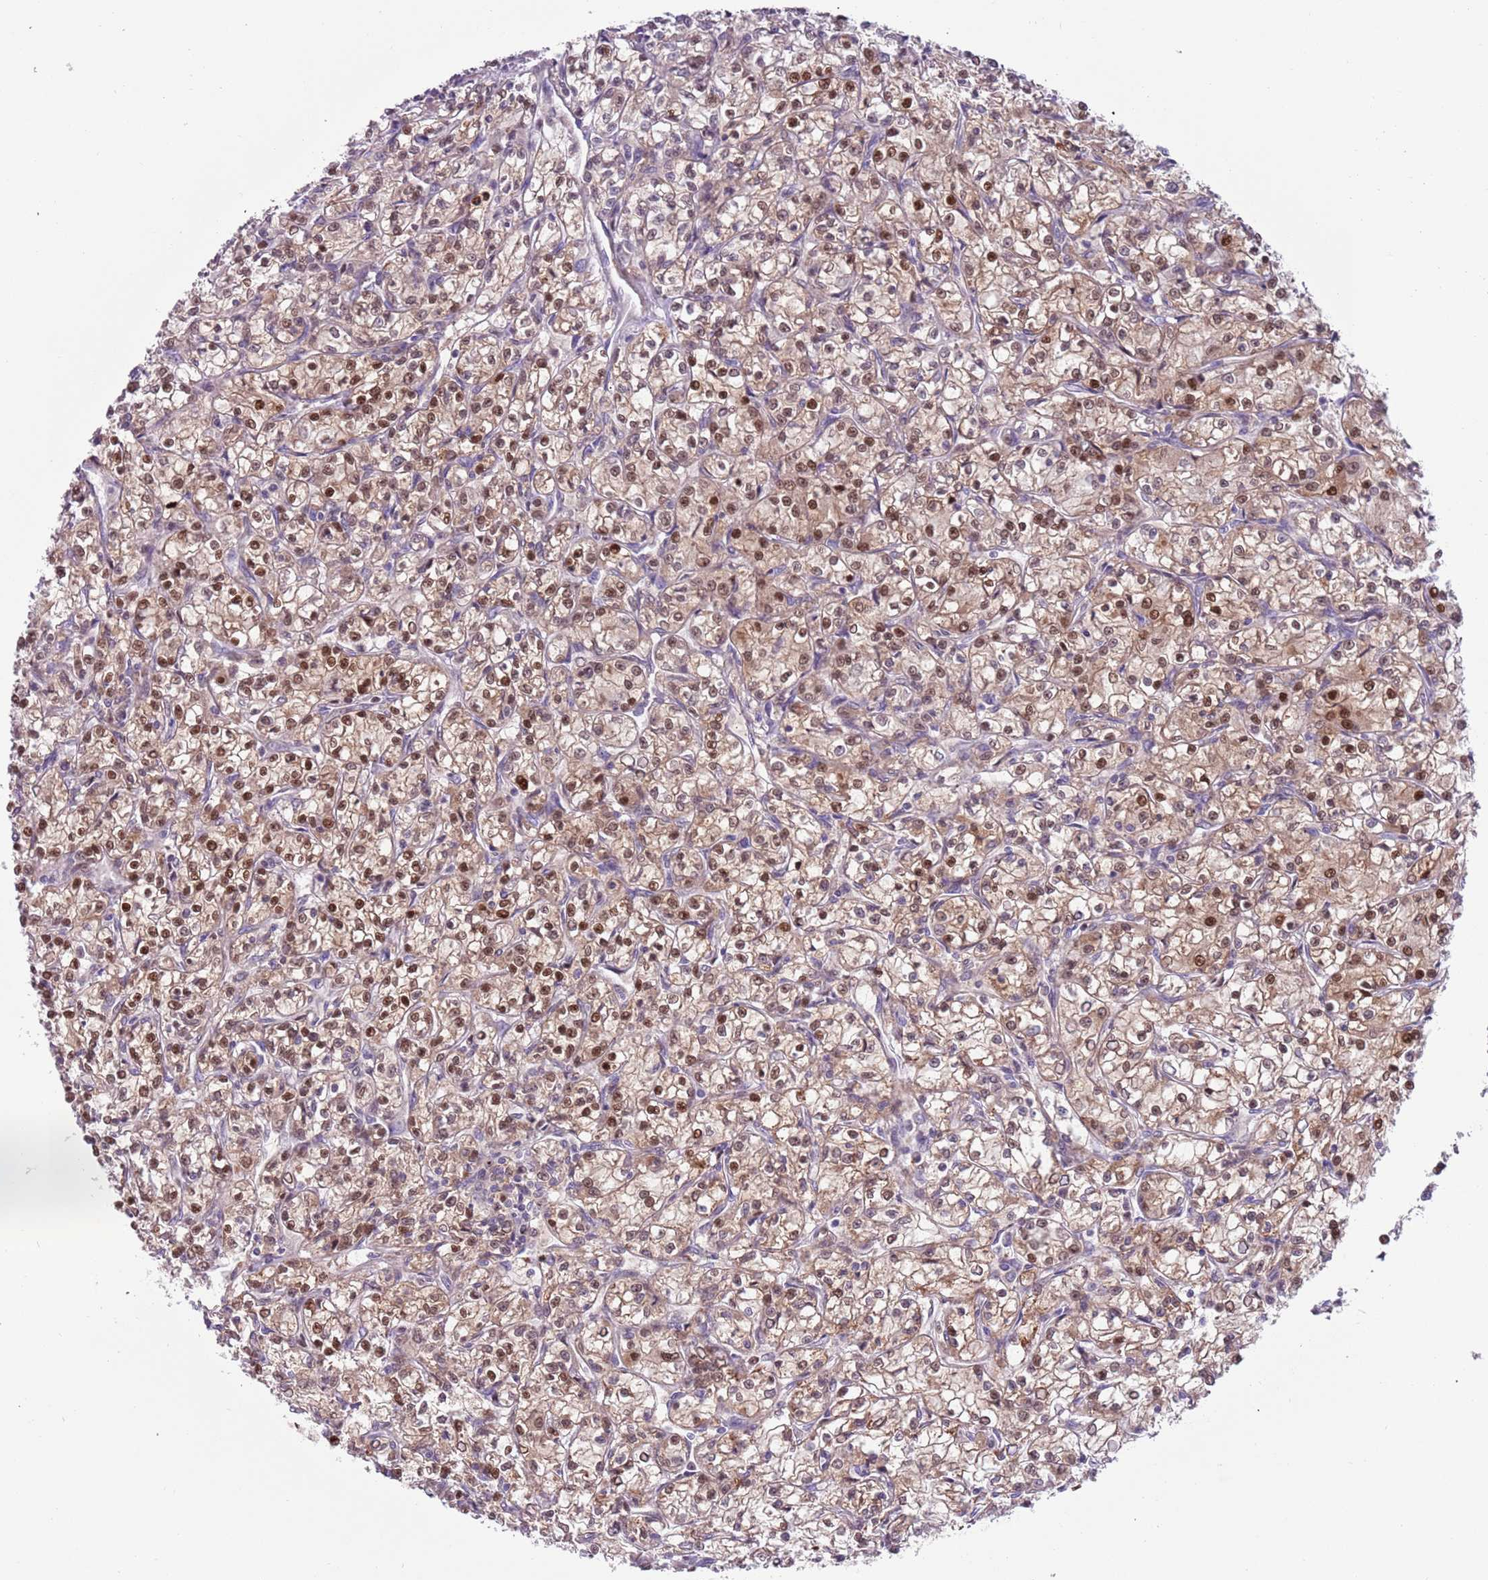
{"staining": {"intensity": "strong", "quantity": "25%-75%", "location": "cytoplasmic/membranous,nuclear"}, "tissue": "renal cancer", "cell_type": "Tumor cells", "image_type": "cancer", "snomed": [{"axis": "morphology", "description": "Adenocarcinoma, NOS"}, {"axis": "topography", "description": "Kidney"}], "caption": "Human adenocarcinoma (renal) stained with a protein marker shows strong staining in tumor cells.", "gene": "RMND5B", "patient": {"sex": "female", "age": 59}}